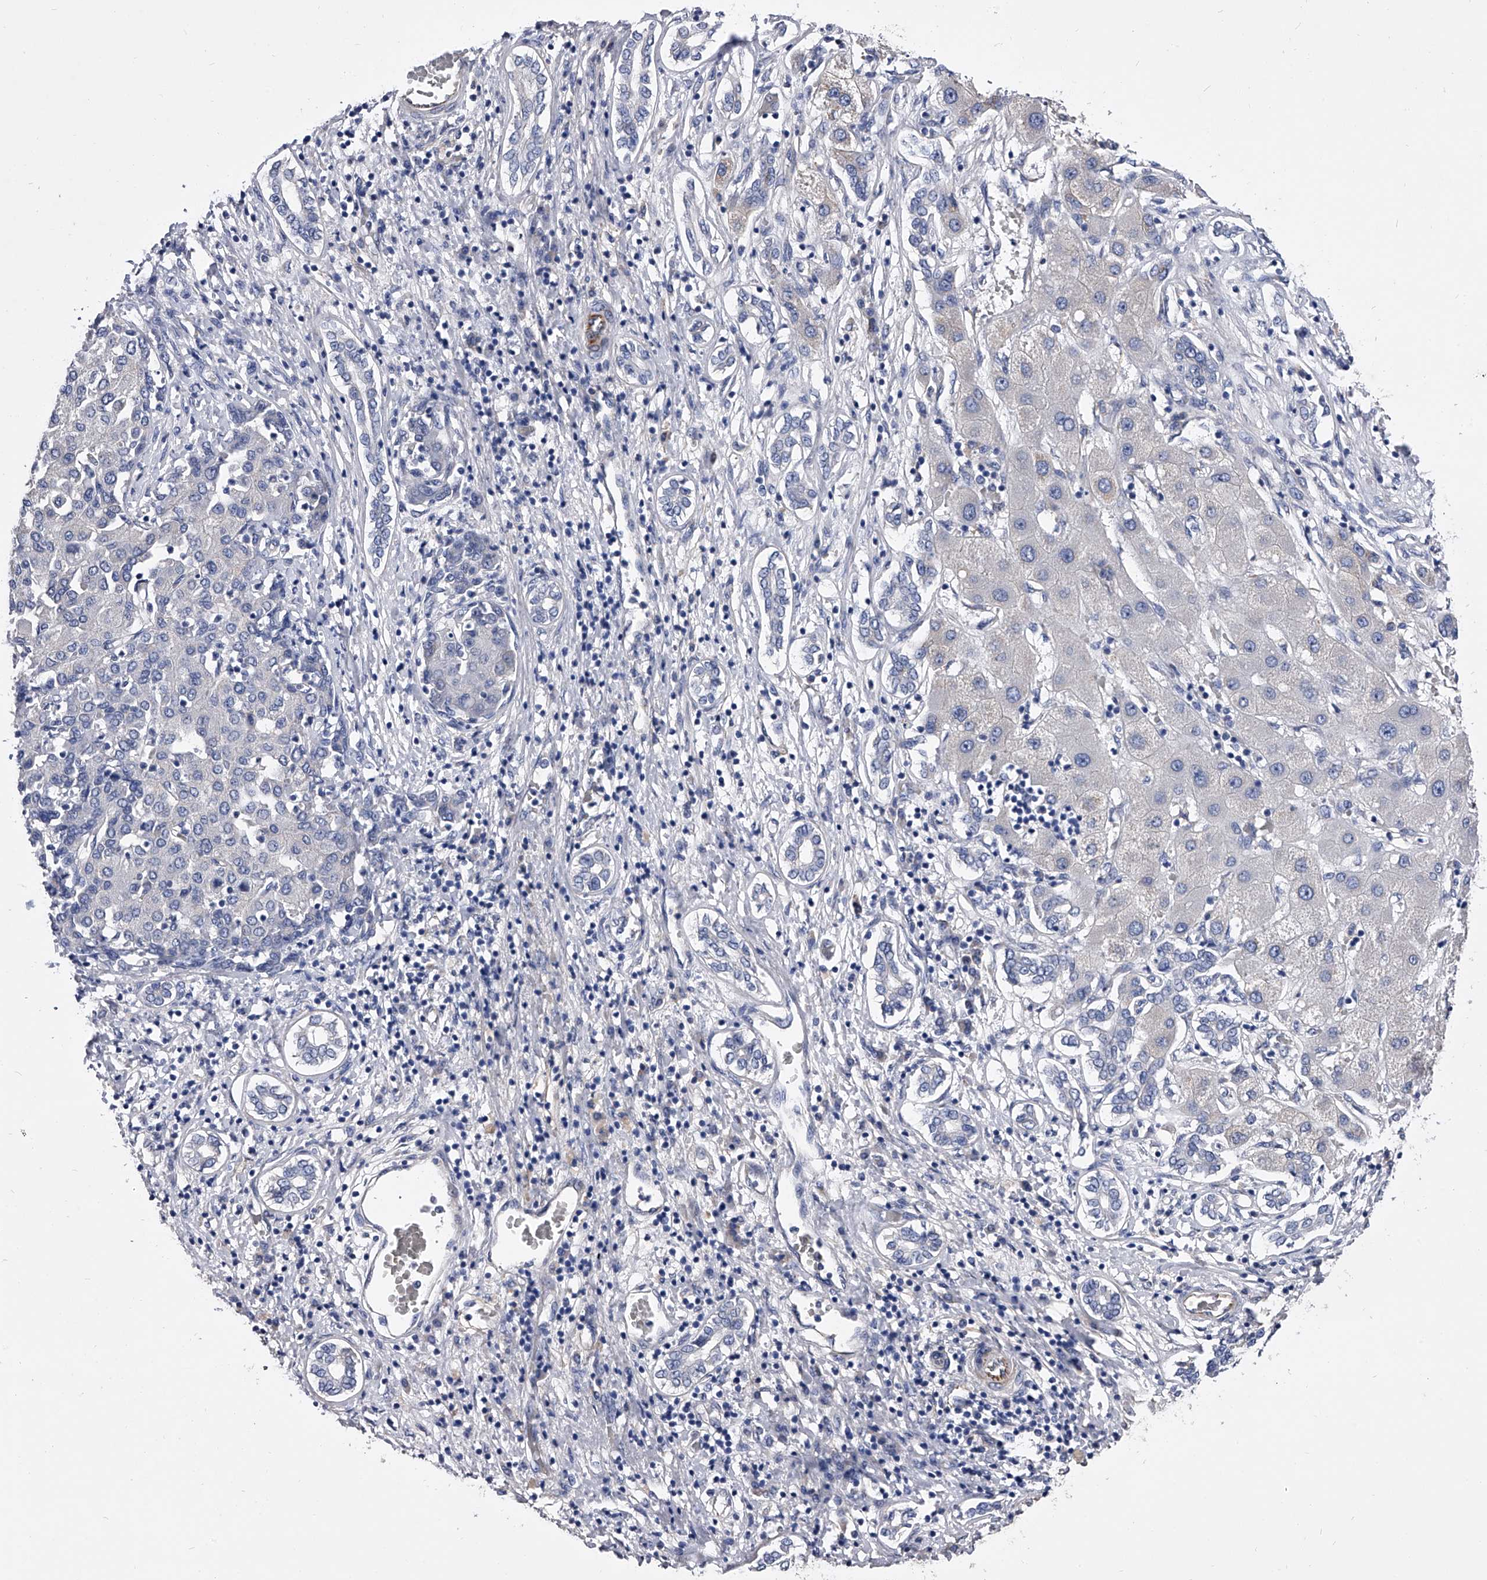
{"staining": {"intensity": "negative", "quantity": "none", "location": "none"}, "tissue": "liver cancer", "cell_type": "Tumor cells", "image_type": "cancer", "snomed": [{"axis": "morphology", "description": "Carcinoma, Hepatocellular, NOS"}, {"axis": "topography", "description": "Liver"}], "caption": "DAB immunohistochemical staining of liver cancer reveals no significant positivity in tumor cells. Brightfield microscopy of immunohistochemistry stained with DAB (3,3'-diaminobenzidine) (brown) and hematoxylin (blue), captured at high magnification.", "gene": "EFCAB7", "patient": {"sex": "male", "age": 65}}